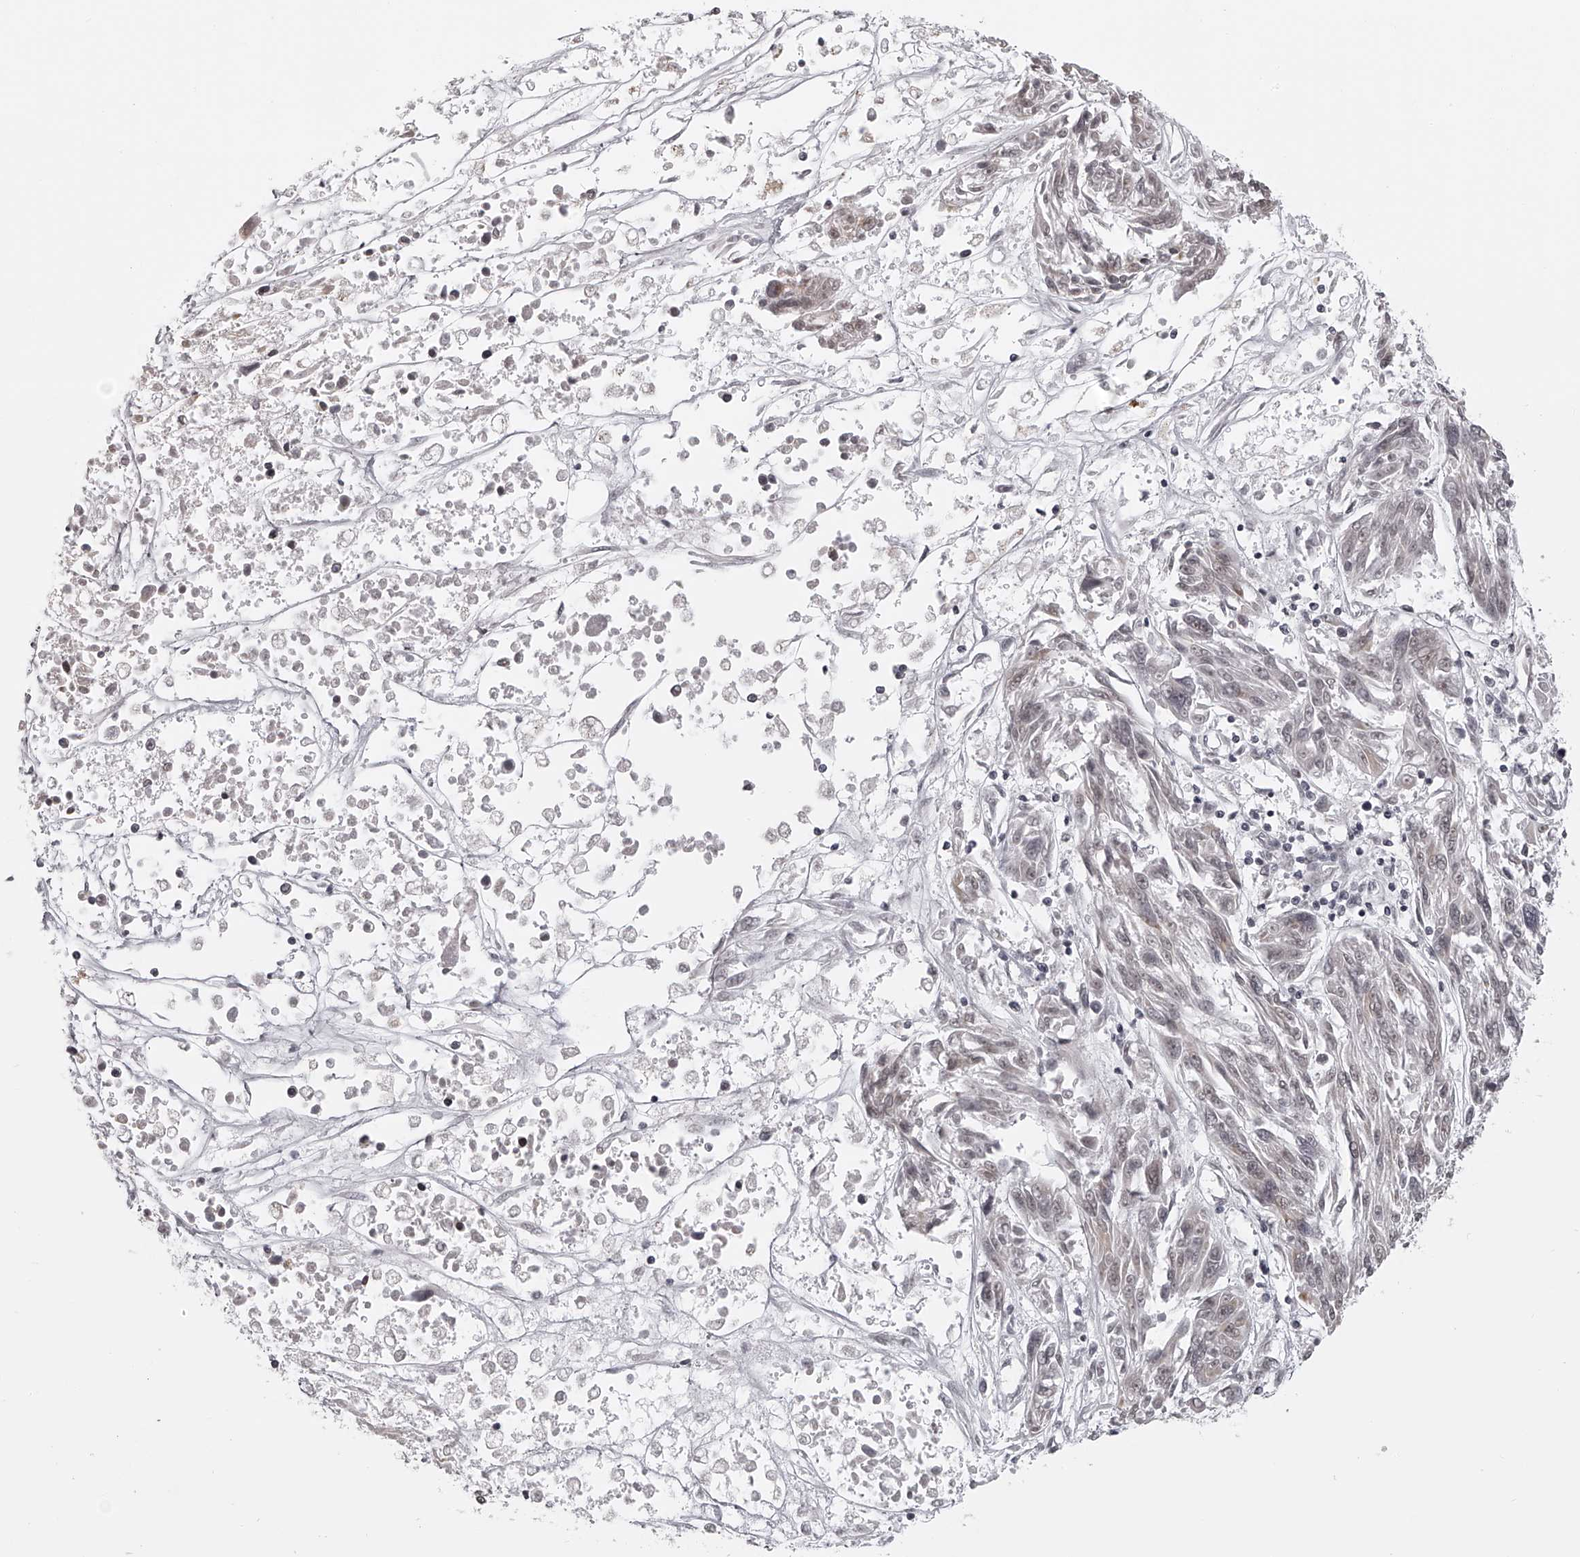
{"staining": {"intensity": "negative", "quantity": "none", "location": "none"}, "tissue": "melanoma", "cell_type": "Tumor cells", "image_type": "cancer", "snomed": [{"axis": "morphology", "description": "Malignant melanoma, NOS"}, {"axis": "topography", "description": "Skin"}], "caption": "DAB immunohistochemical staining of malignant melanoma exhibits no significant expression in tumor cells.", "gene": "ODF2L", "patient": {"sex": "male", "age": 53}}